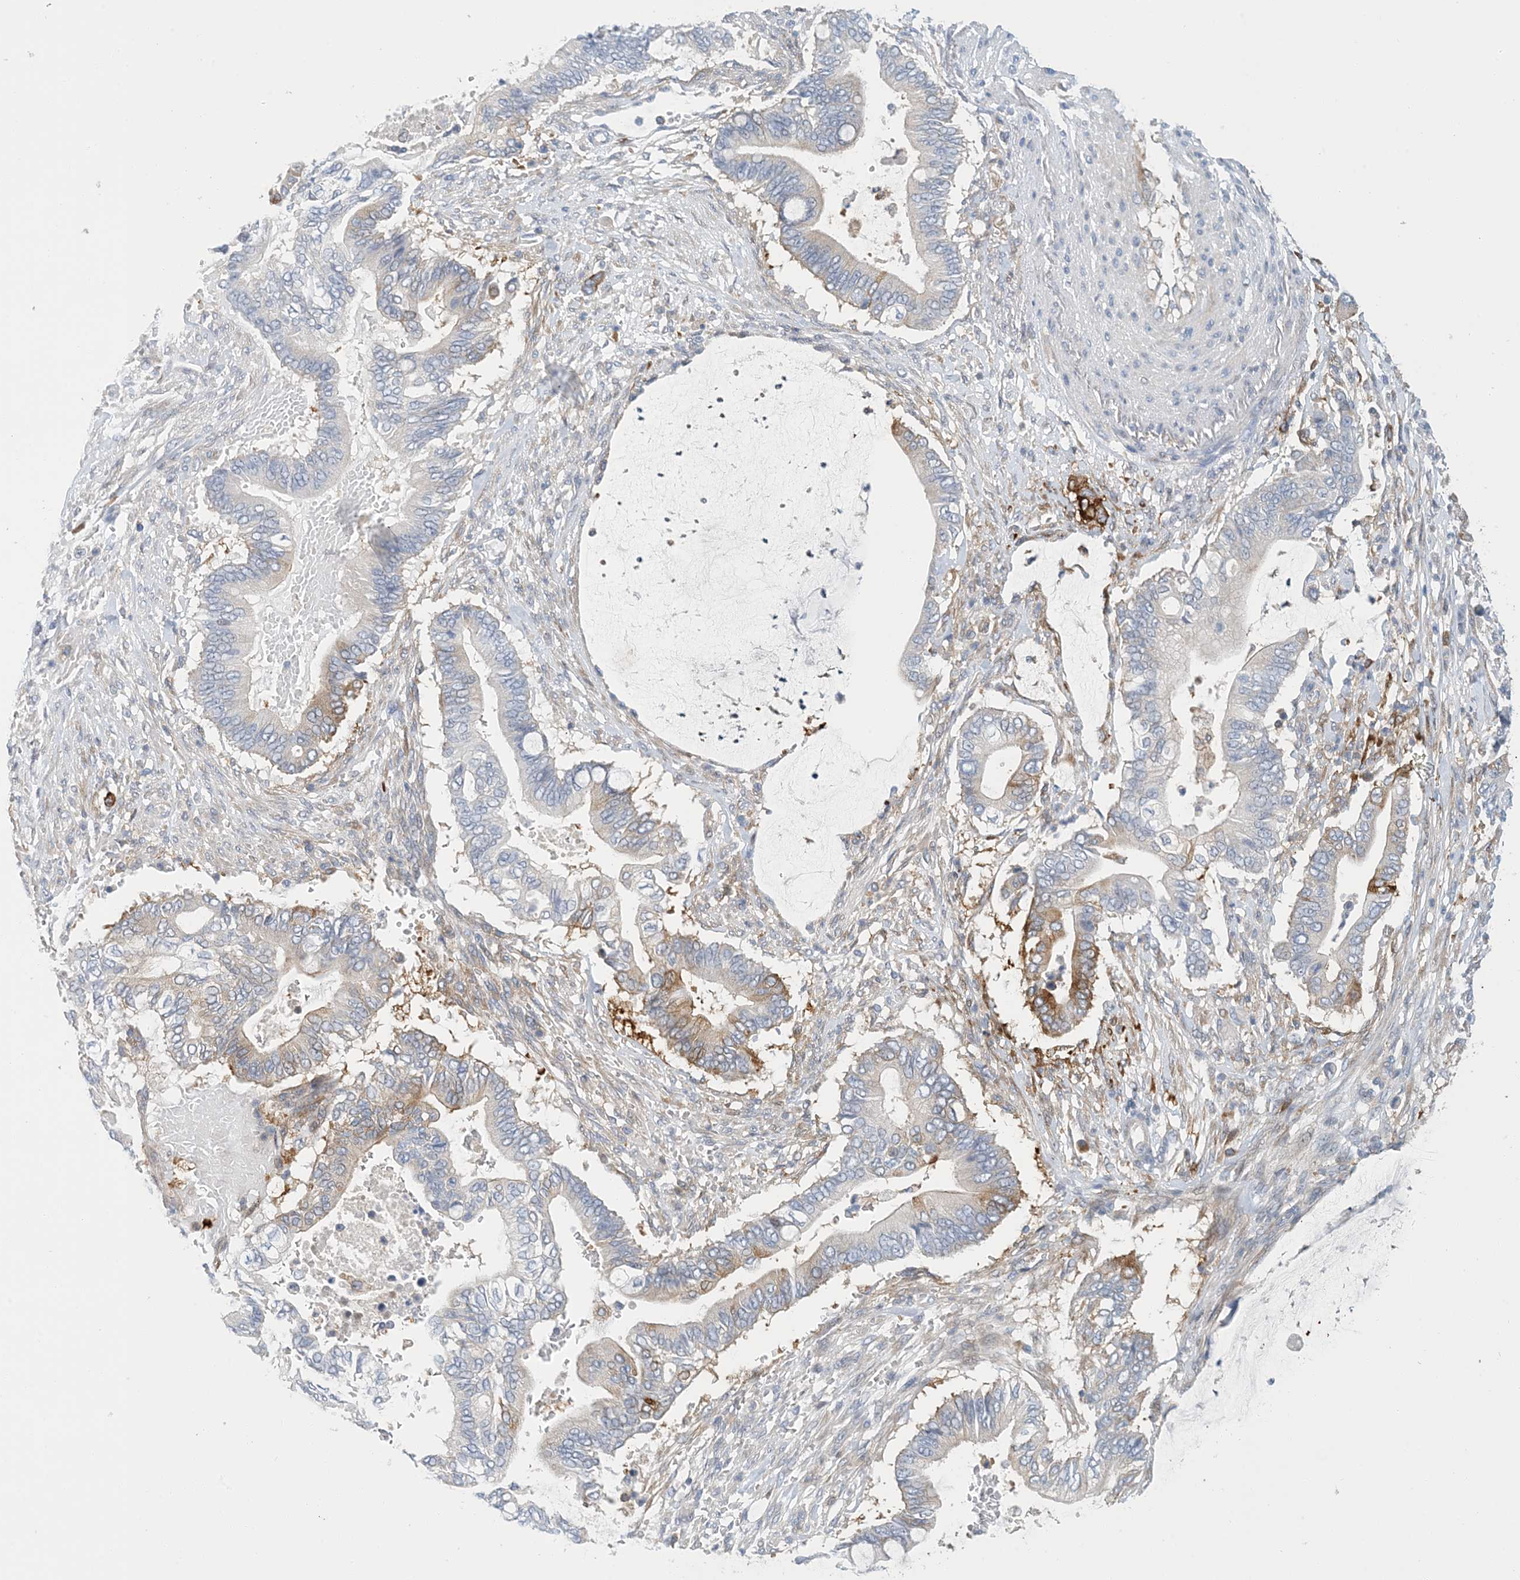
{"staining": {"intensity": "moderate", "quantity": "<25%", "location": "cytoplasmic/membranous"}, "tissue": "pancreatic cancer", "cell_type": "Tumor cells", "image_type": "cancer", "snomed": [{"axis": "morphology", "description": "Adenocarcinoma, NOS"}, {"axis": "topography", "description": "Pancreas"}], "caption": "There is low levels of moderate cytoplasmic/membranous expression in tumor cells of adenocarcinoma (pancreatic), as demonstrated by immunohistochemical staining (brown color).", "gene": "PCDHA2", "patient": {"sex": "male", "age": 68}}